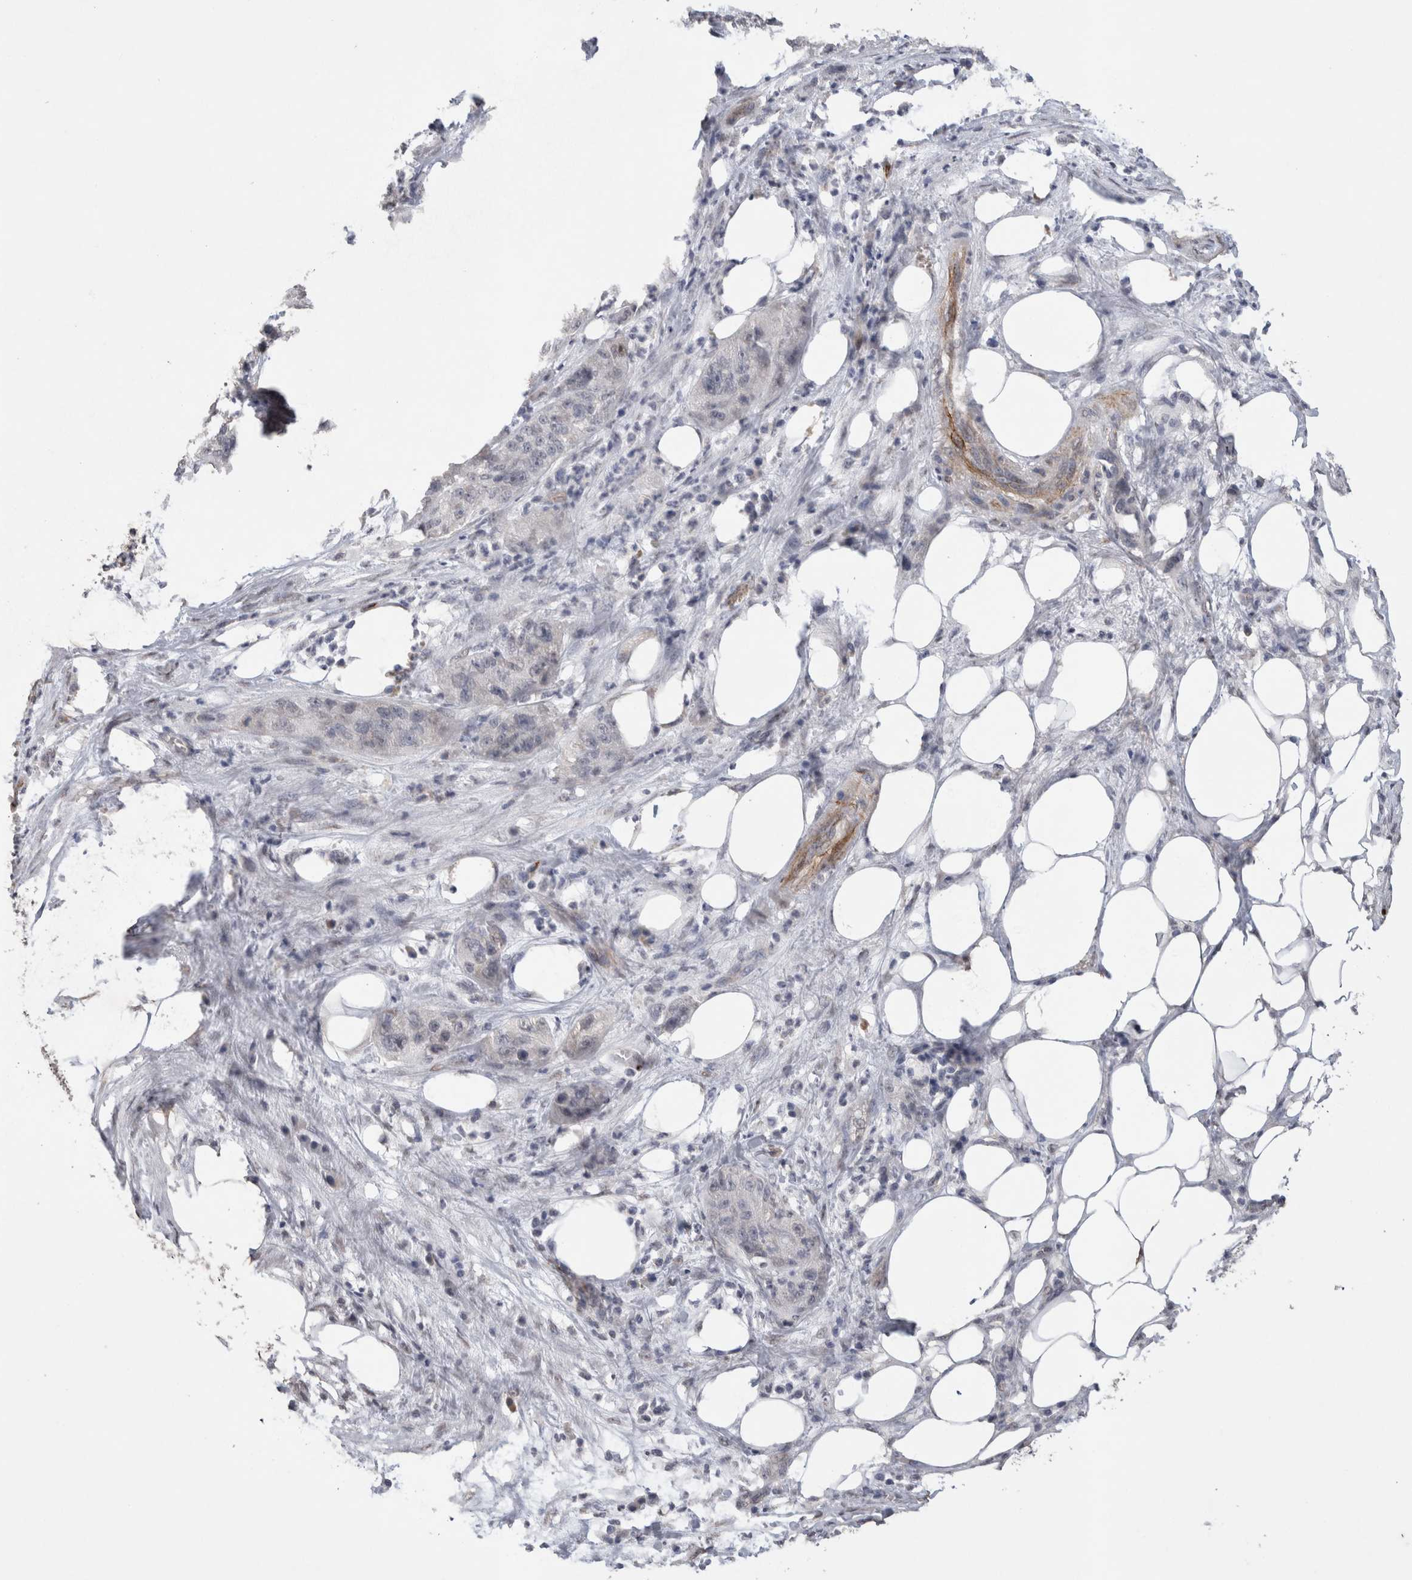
{"staining": {"intensity": "negative", "quantity": "none", "location": "none"}, "tissue": "pancreatic cancer", "cell_type": "Tumor cells", "image_type": "cancer", "snomed": [{"axis": "morphology", "description": "Adenocarcinoma, NOS"}, {"axis": "topography", "description": "Pancreas"}], "caption": "IHC of pancreatic cancer exhibits no expression in tumor cells.", "gene": "CDH13", "patient": {"sex": "female", "age": 78}}